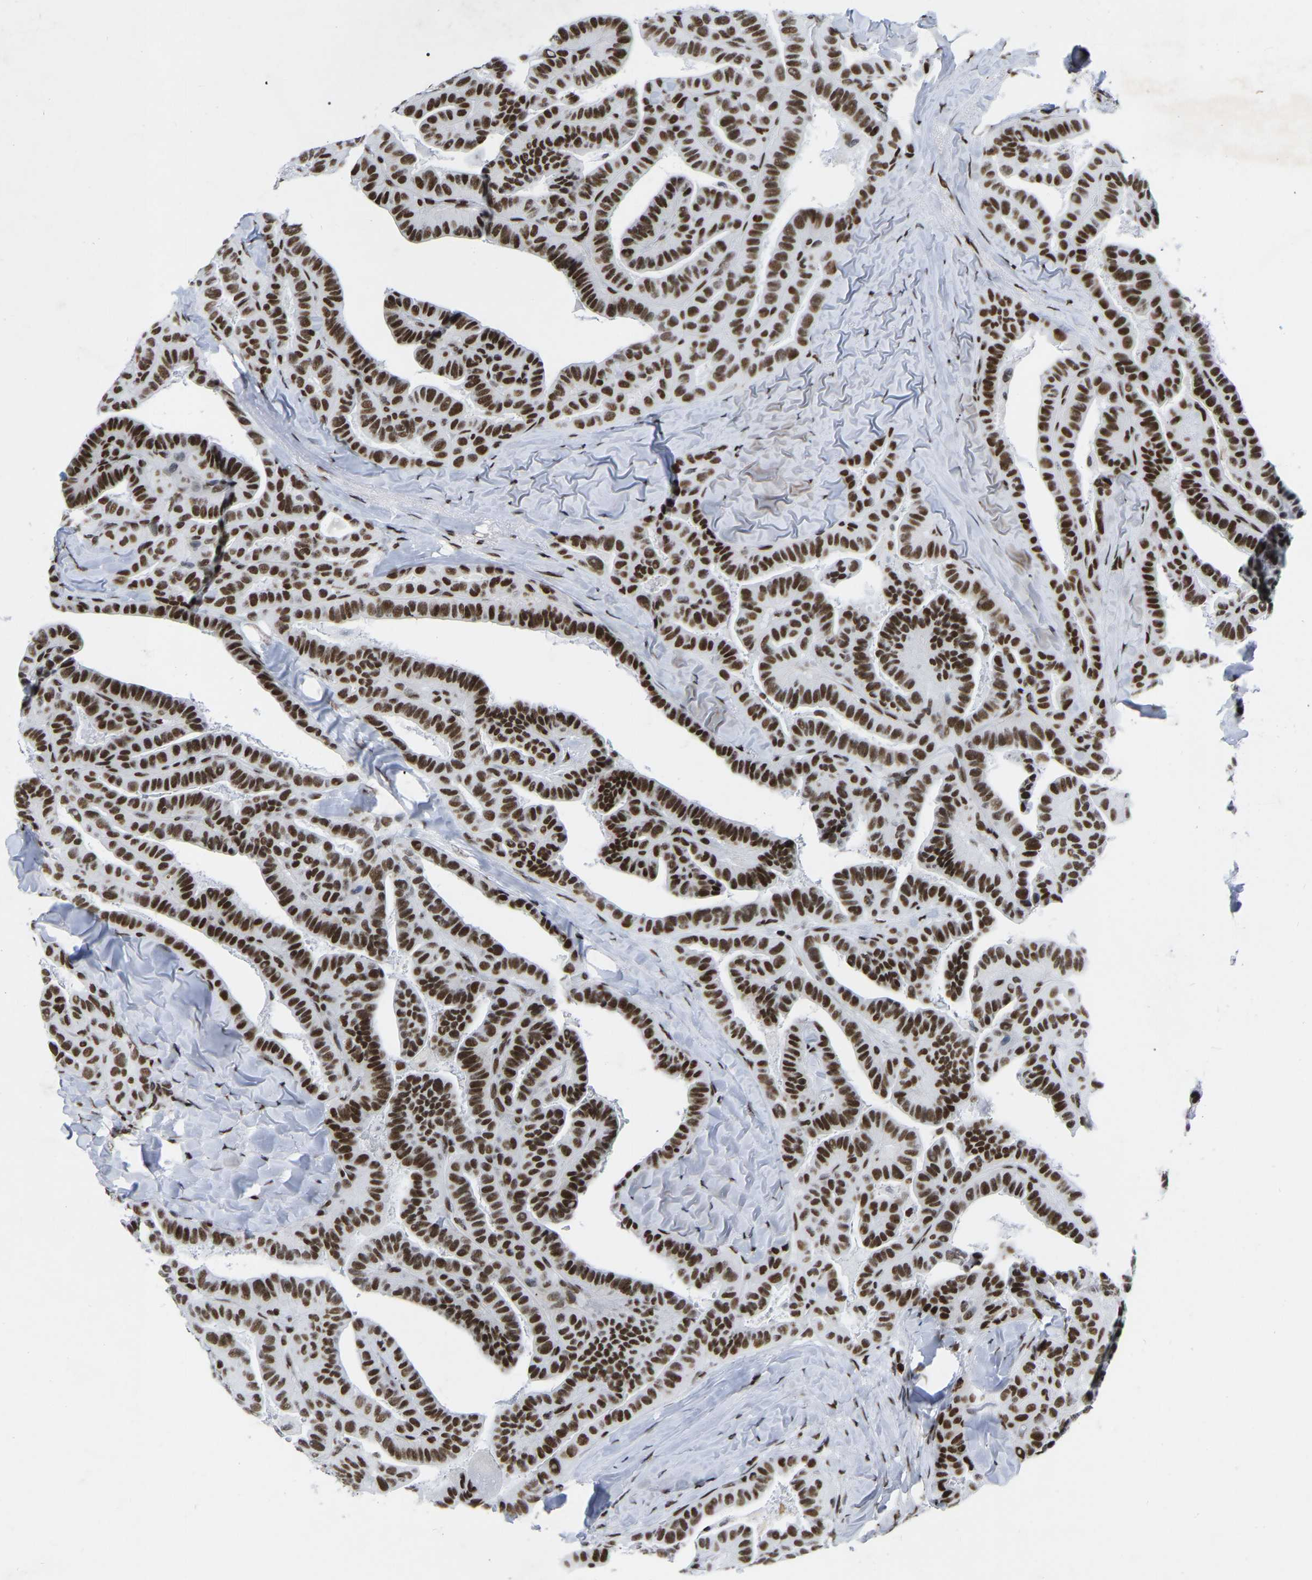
{"staining": {"intensity": "moderate", "quantity": ">75%", "location": "nuclear"}, "tissue": "thyroid cancer", "cell_type": "Tumor cells", "image_type": "cancer", "snomed": [{"axis": "morphology", "description": "Papillary adenocarcinoma, NOS"}, {"axis": "topography", "description": "Thyroid gland"}], "caption": "Moderate nuclear protein staining is seen in approximately >75% of tumor cells in thyroid cancer (papillary adenocarcinoma). The staining was performed using DAB to visualize the protein expression in brown, while the nuclei were stained in blue with hematoxylin (Magnification: 20x).", "gene": "PRCC", "patient": {"sex": "male", "age": 77}}